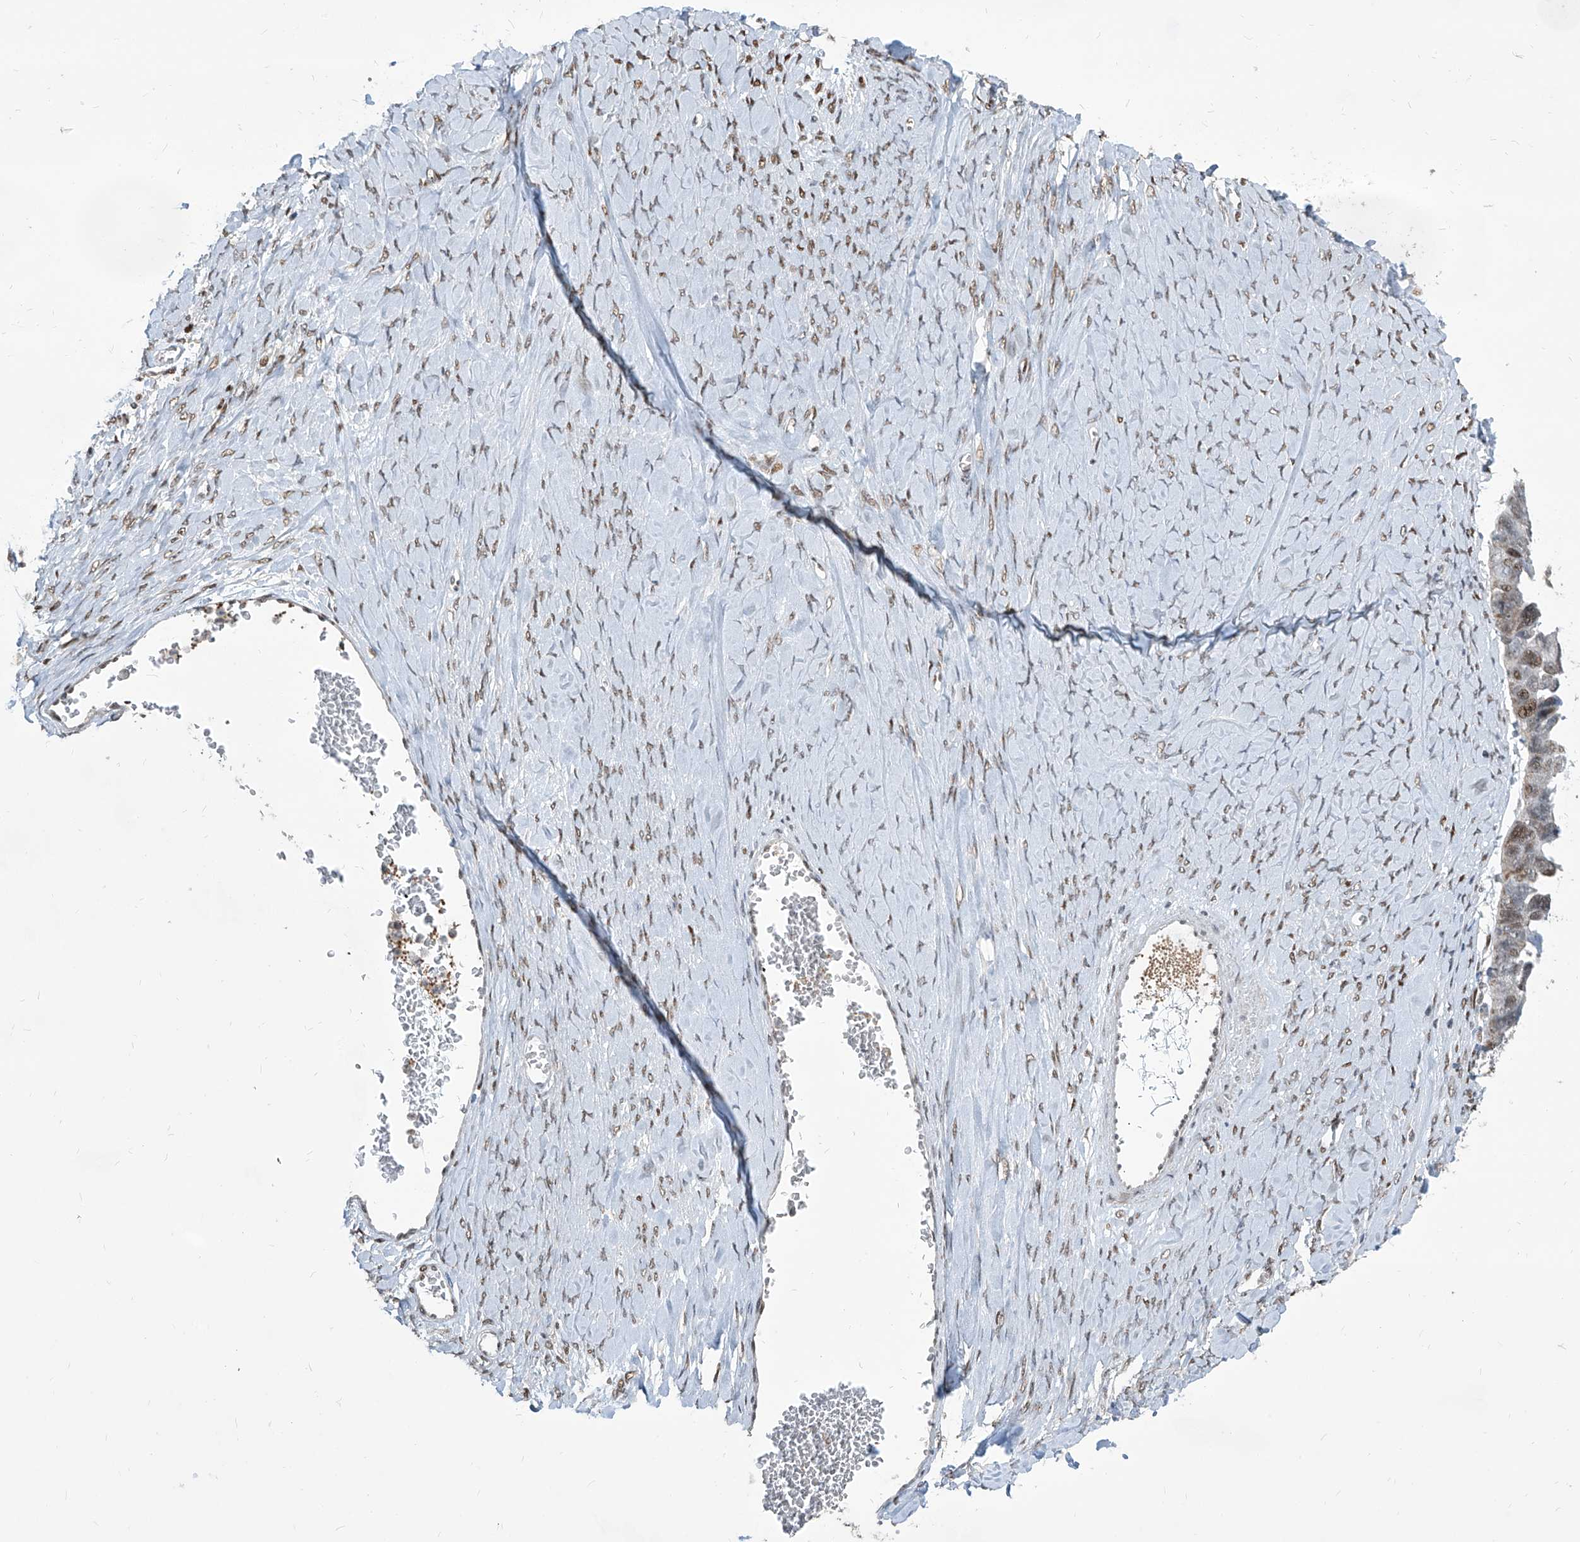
{"staining": {"intensity": "moderate", "quantity": "25%-75%", "location": "nuclear"}, "tissue": "ovarian cancer", "cell_type": "Tumor cells", "image_type": "cancer", "snomed": [{"axis": "morphology", "description": "Cystadenocarcinoma, serous, NOS"}, {"axis": "topography", "description": "Ovary"}], "caption": "Serous cystadenocarcinoma (ovarian) stained for a protein (brown) shows moderate nuclear positive expression in approximately 25%-75% of tumor cells.", "gene": "IRF2", "patient": {"sex": "female", "age": 79}}